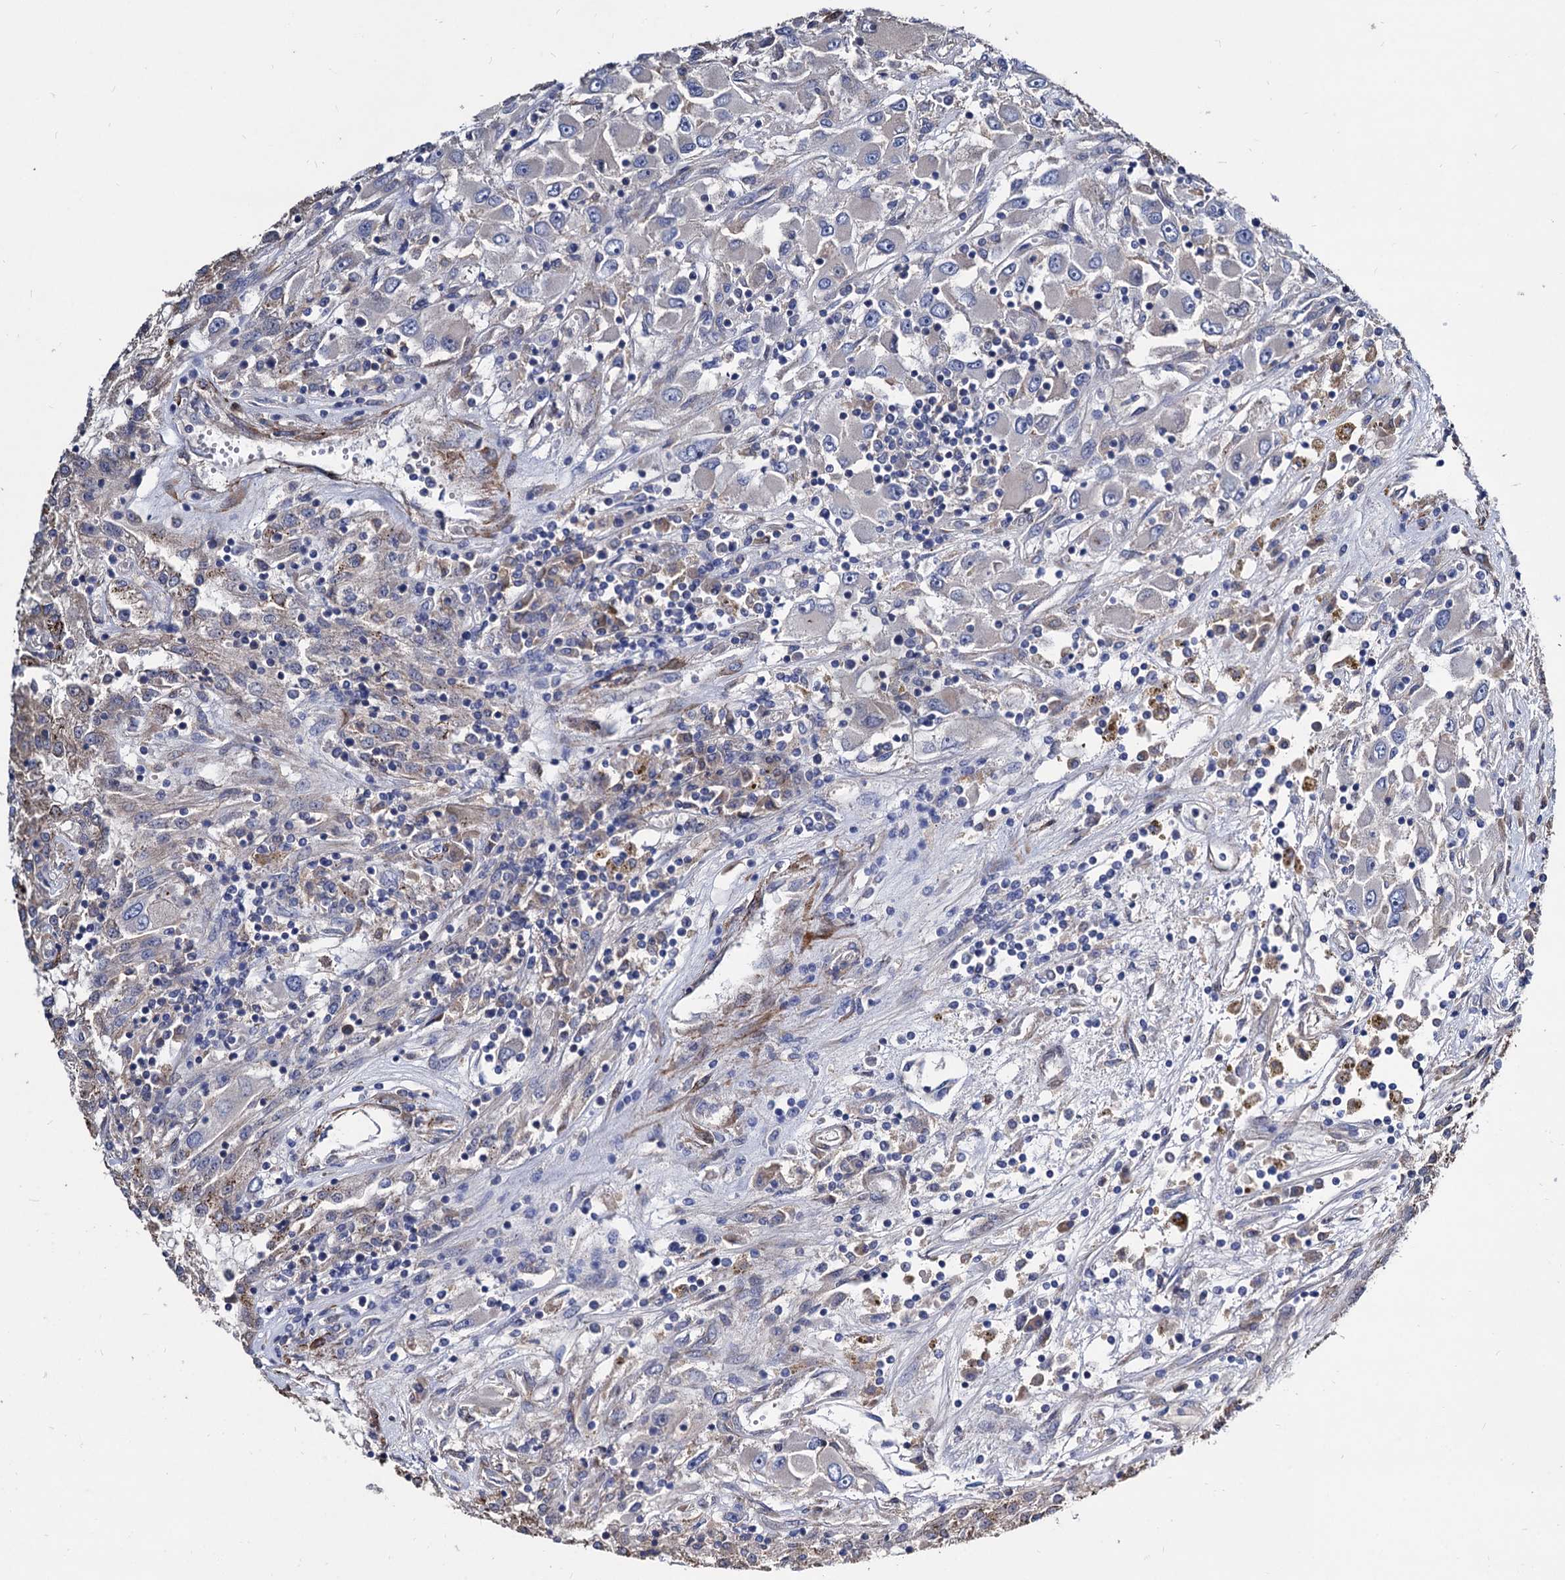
{"staining": {"intensity": "weak", "quantity": "25%-75%", "location": "cytoplasmic/membranous"}, "tissue": "renal cancer", "cell_type": "Tumor cells", "image_type": "cancer", "snomed": [{"axis": "morphology", "description": "Adenocarcinoma, NOS"}, {"axis": "topography", "description": "Kidney"}], "caption": "Human adenocarcinoma (renal) stained for a protein (brown) displays weak cytoplasmic/membranous positive expression in about 25%-75% of tumor cells.", "gene": "WDR11", "patient": {"sex": "female", "age": 52}}